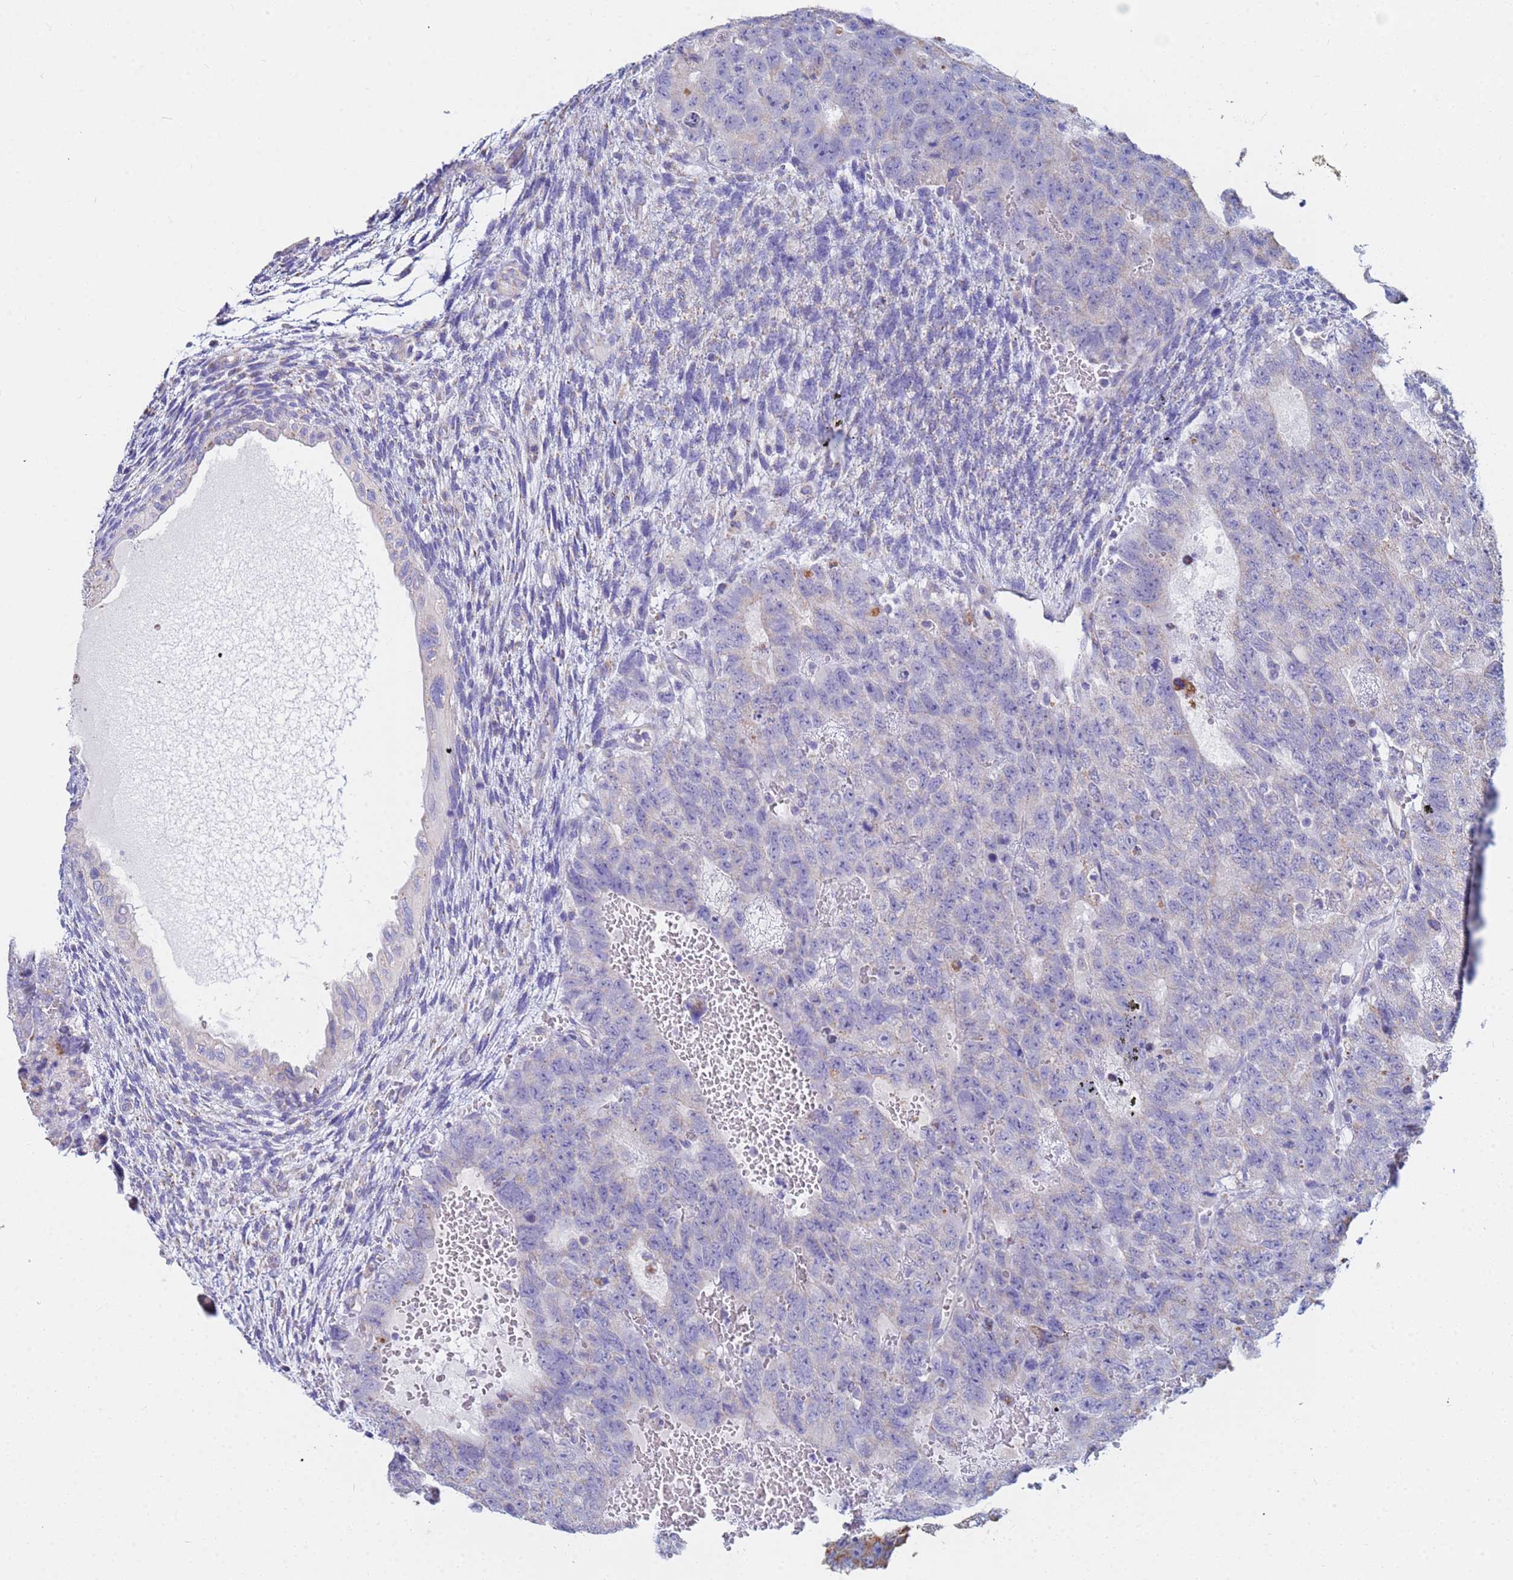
{"staining": {"intensity": "negative", "quantity": "none", "location": "none"}, "tissue": "testis cancer", "cell_type": "Tumor cells", "image_type": "cancer", "snomed": [{"axis": "morphology", "description": "Carcinoma, Embryonal, NOS"}, {"axis": "topography", "description": "Testis"}], "caption": "DAB immunohistochemical staining of human embryonal carcinoma (testis) shows no significant expression in tumor cells. (DAB immunohistochemistry (IHC) with hematoxylin counter stain).", "gene": "UQCRH", "patient": {"sex": "male", "age": 26}}